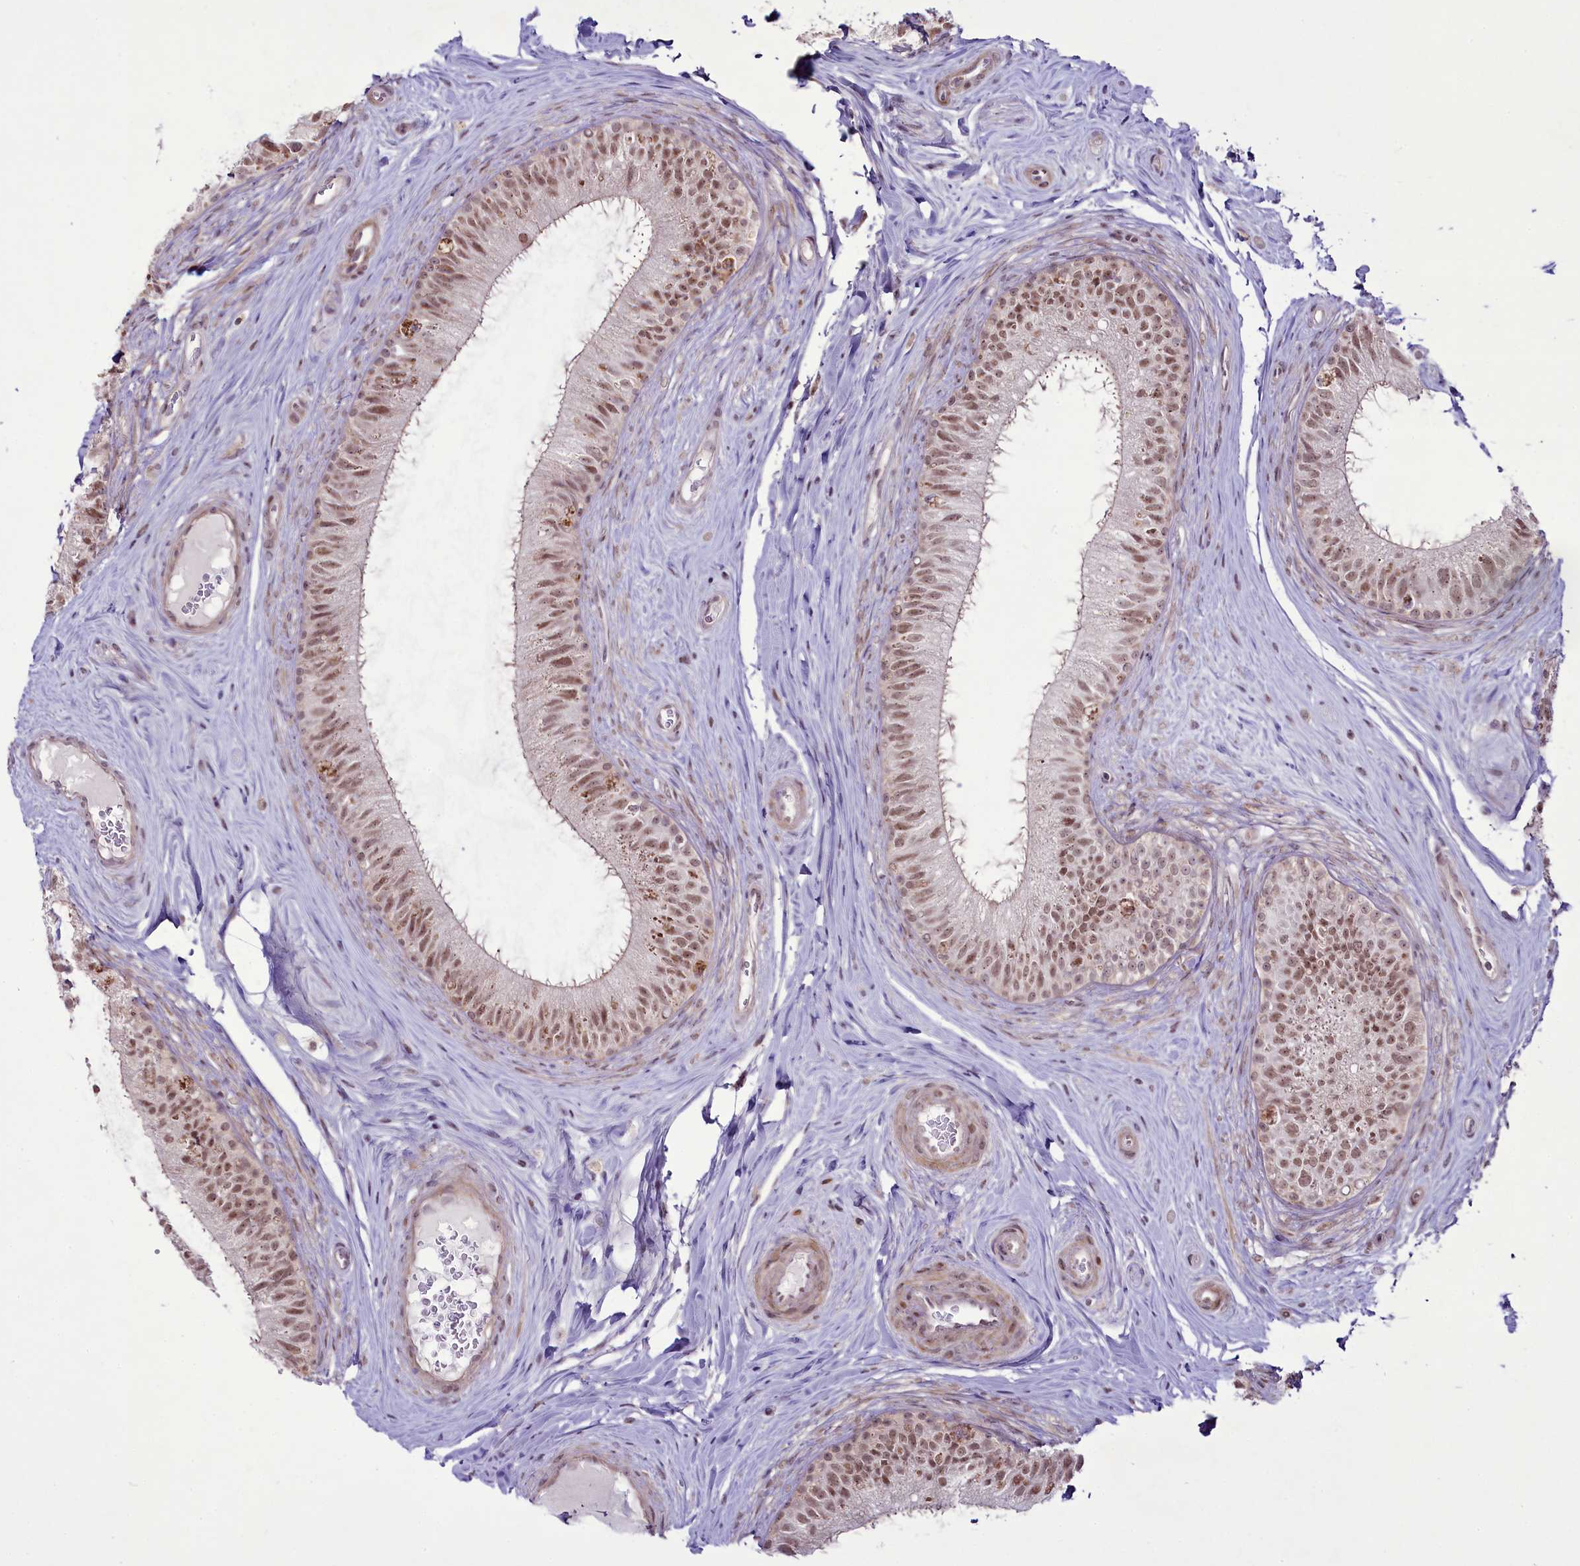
{"staining": {"intensity": "moderate", "quantity": ">75%", "location": "nuclear"}, "tissue": "epididymis", "cell_type": "Glandular cells", "image_type": "normal", "snomed": [{"axis": "morphology", "description": "Normal tissue, NOS"}, {"axis": "topography", "description": "Epididymis"}], "caption": "Immunohistochemical staining of benign epididymis reveals medium levels of moderate nuclear positivity in approximately >75% of glandular cells.", "gene": "RSBN1", "patient": {"sex": "male", "age": 33}}